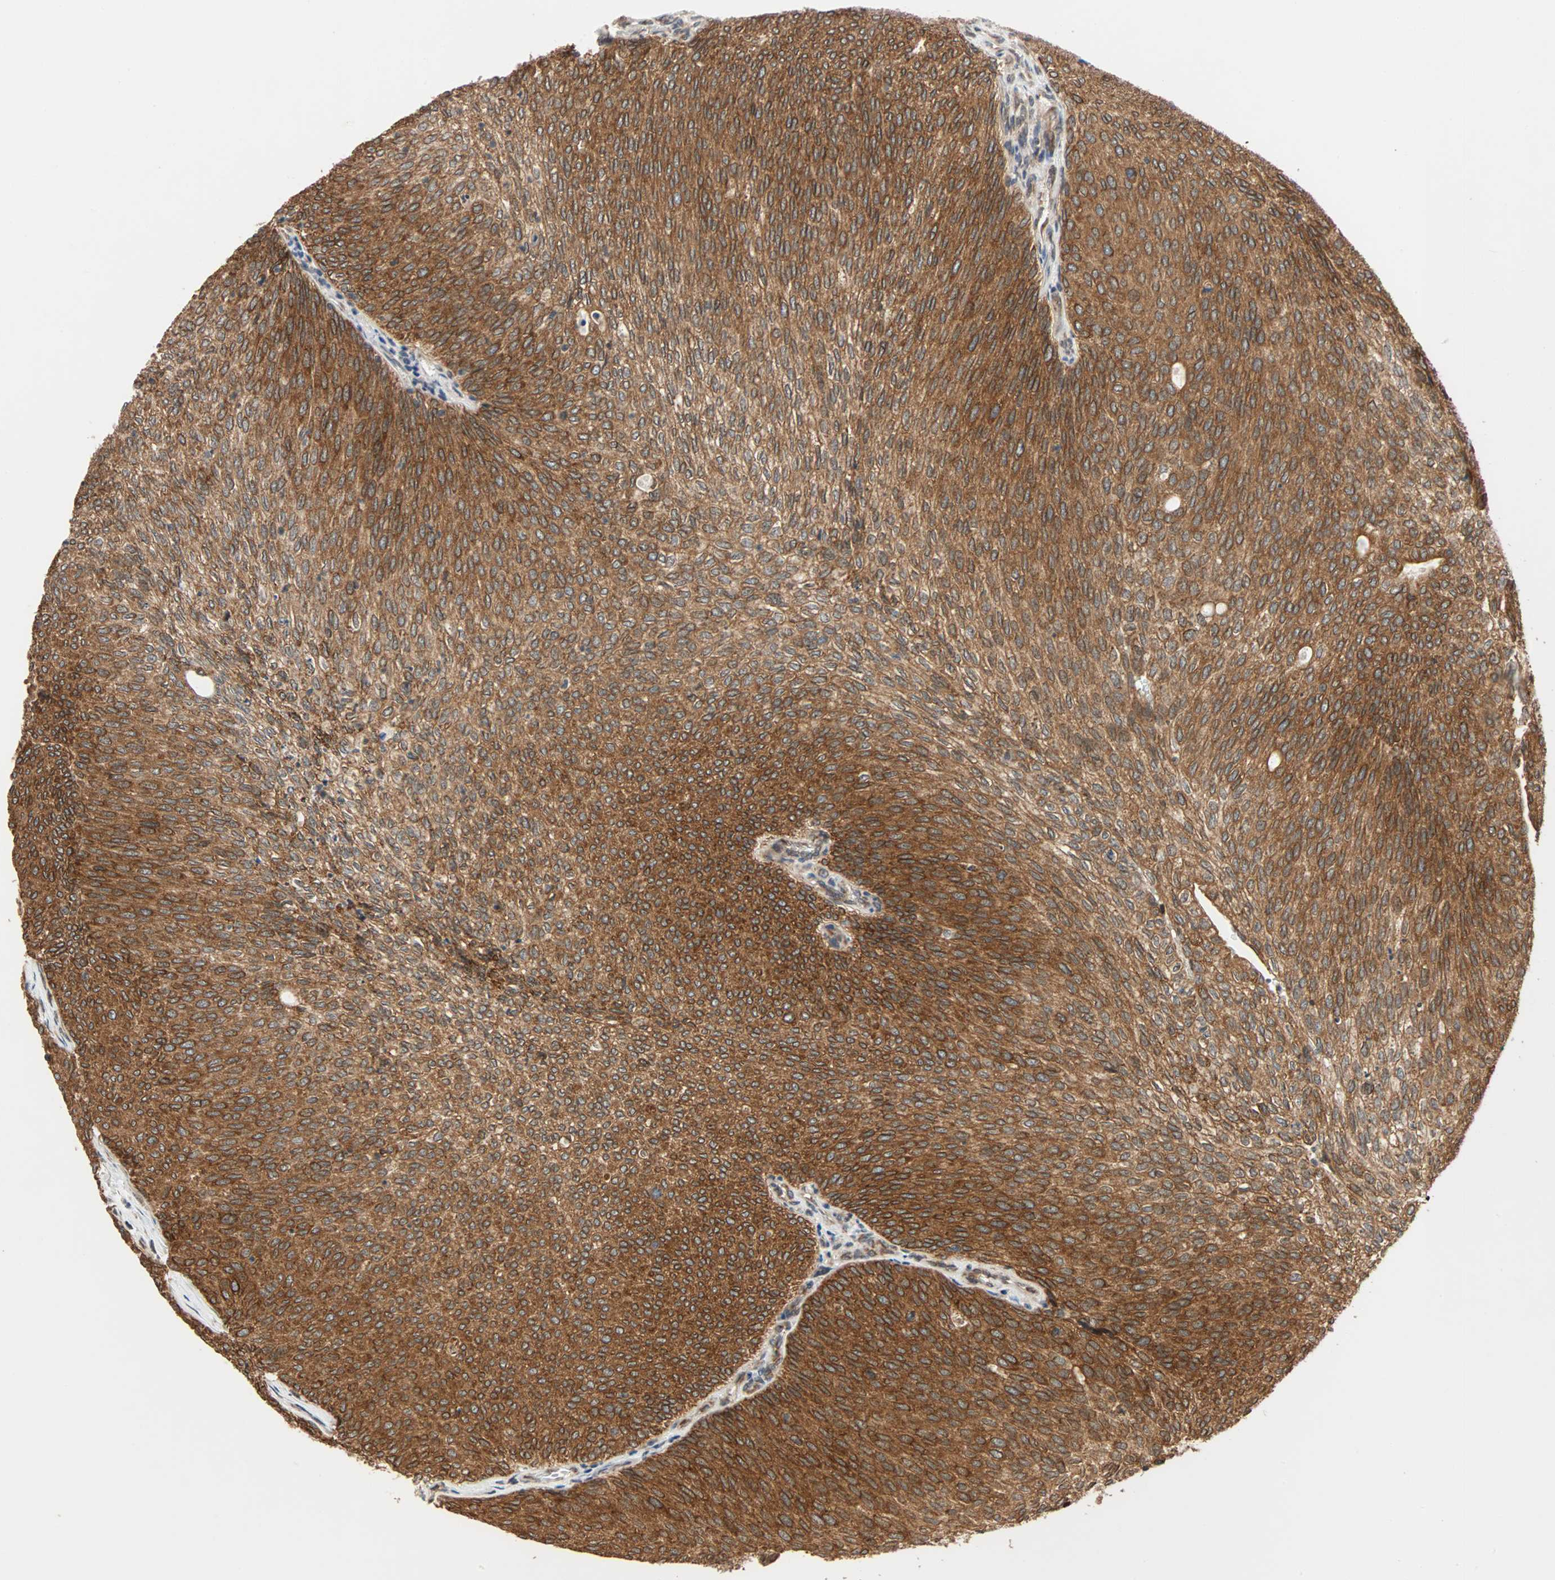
{"staining": {"intensity": "strong", "quantity": ">75%", "location": "cytoplasmic/membranous"}, "tissue": "urothelial cancer", "cell_type": "Tumor cells", "image_type": "cancer", "snomed": [{"axis": "morphology", "description": "Urothelial carcinoma, Low grade"}, {"axis": "topography", "description": "Urinary bladder"}], "caption": "Immunohistochemical staining of urothelial cancer shows strong cytoplasmic/membranous protein expression in about >75% of tumor cells. The protein is shown in brown color, while the nuclei are stained blue.", "gene": "AUP1", "patient": {"sex": "female", "age": 79}}